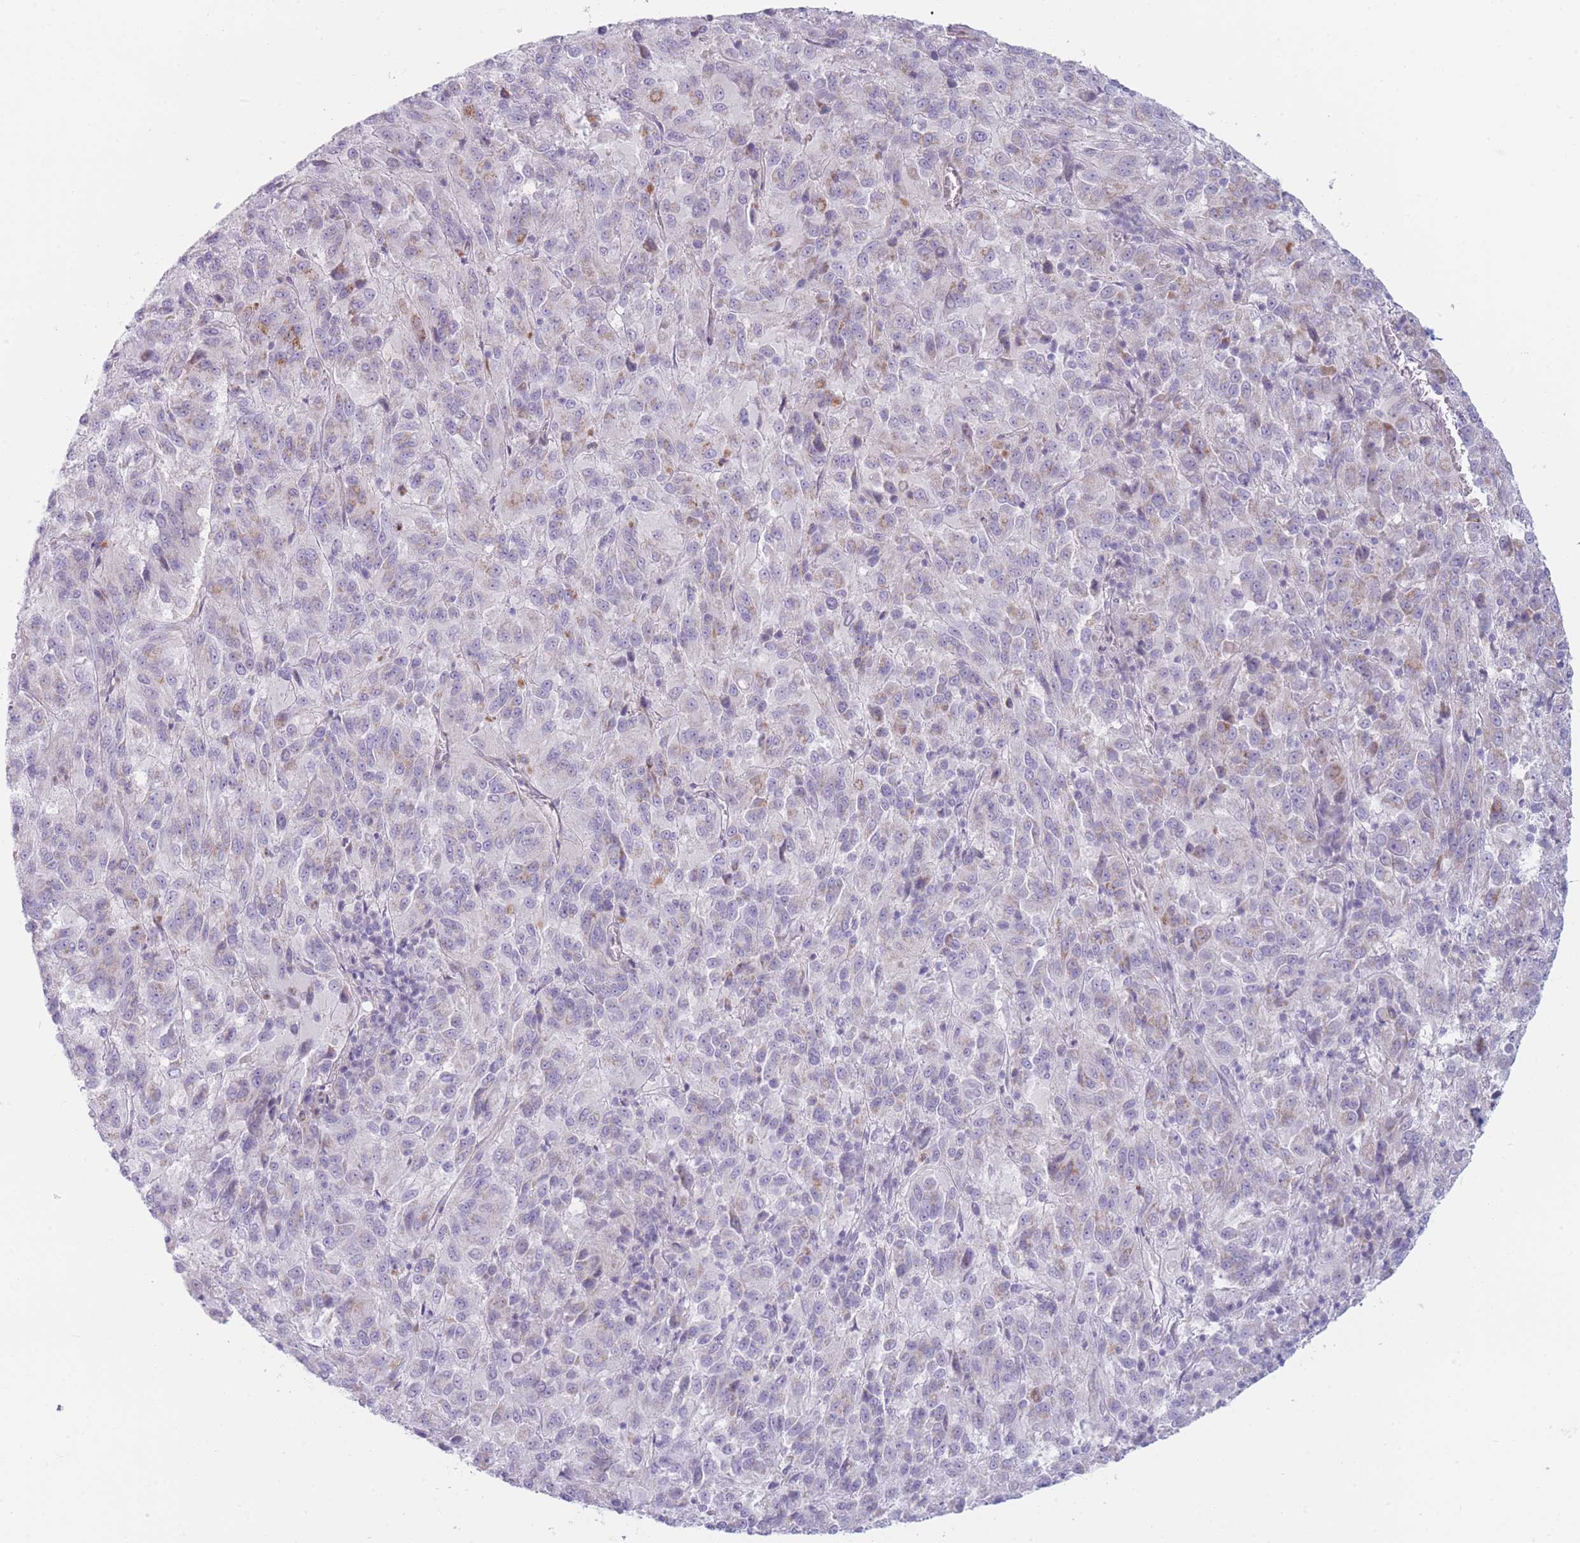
{"staining": {"intensity": "weak", "quantity": "<25%", "location": "cytoplasmic/membranous"}, "tissue": "melanoma", "cell_type": "Tumor cells", "image_type": "cancer", "snomed": [{"axis": "morphology", "description": "Malignant melanoma, Metastatic site"}, {"axis": "topography", "description": "Lung"}], "caption": "DAB immunohistochemical staining of malignant melanoma (metastatic site) shows no significant positivity in tumor cells.", "gene": "IFNA6", "patient": {"sex": "male", "age": 64}}